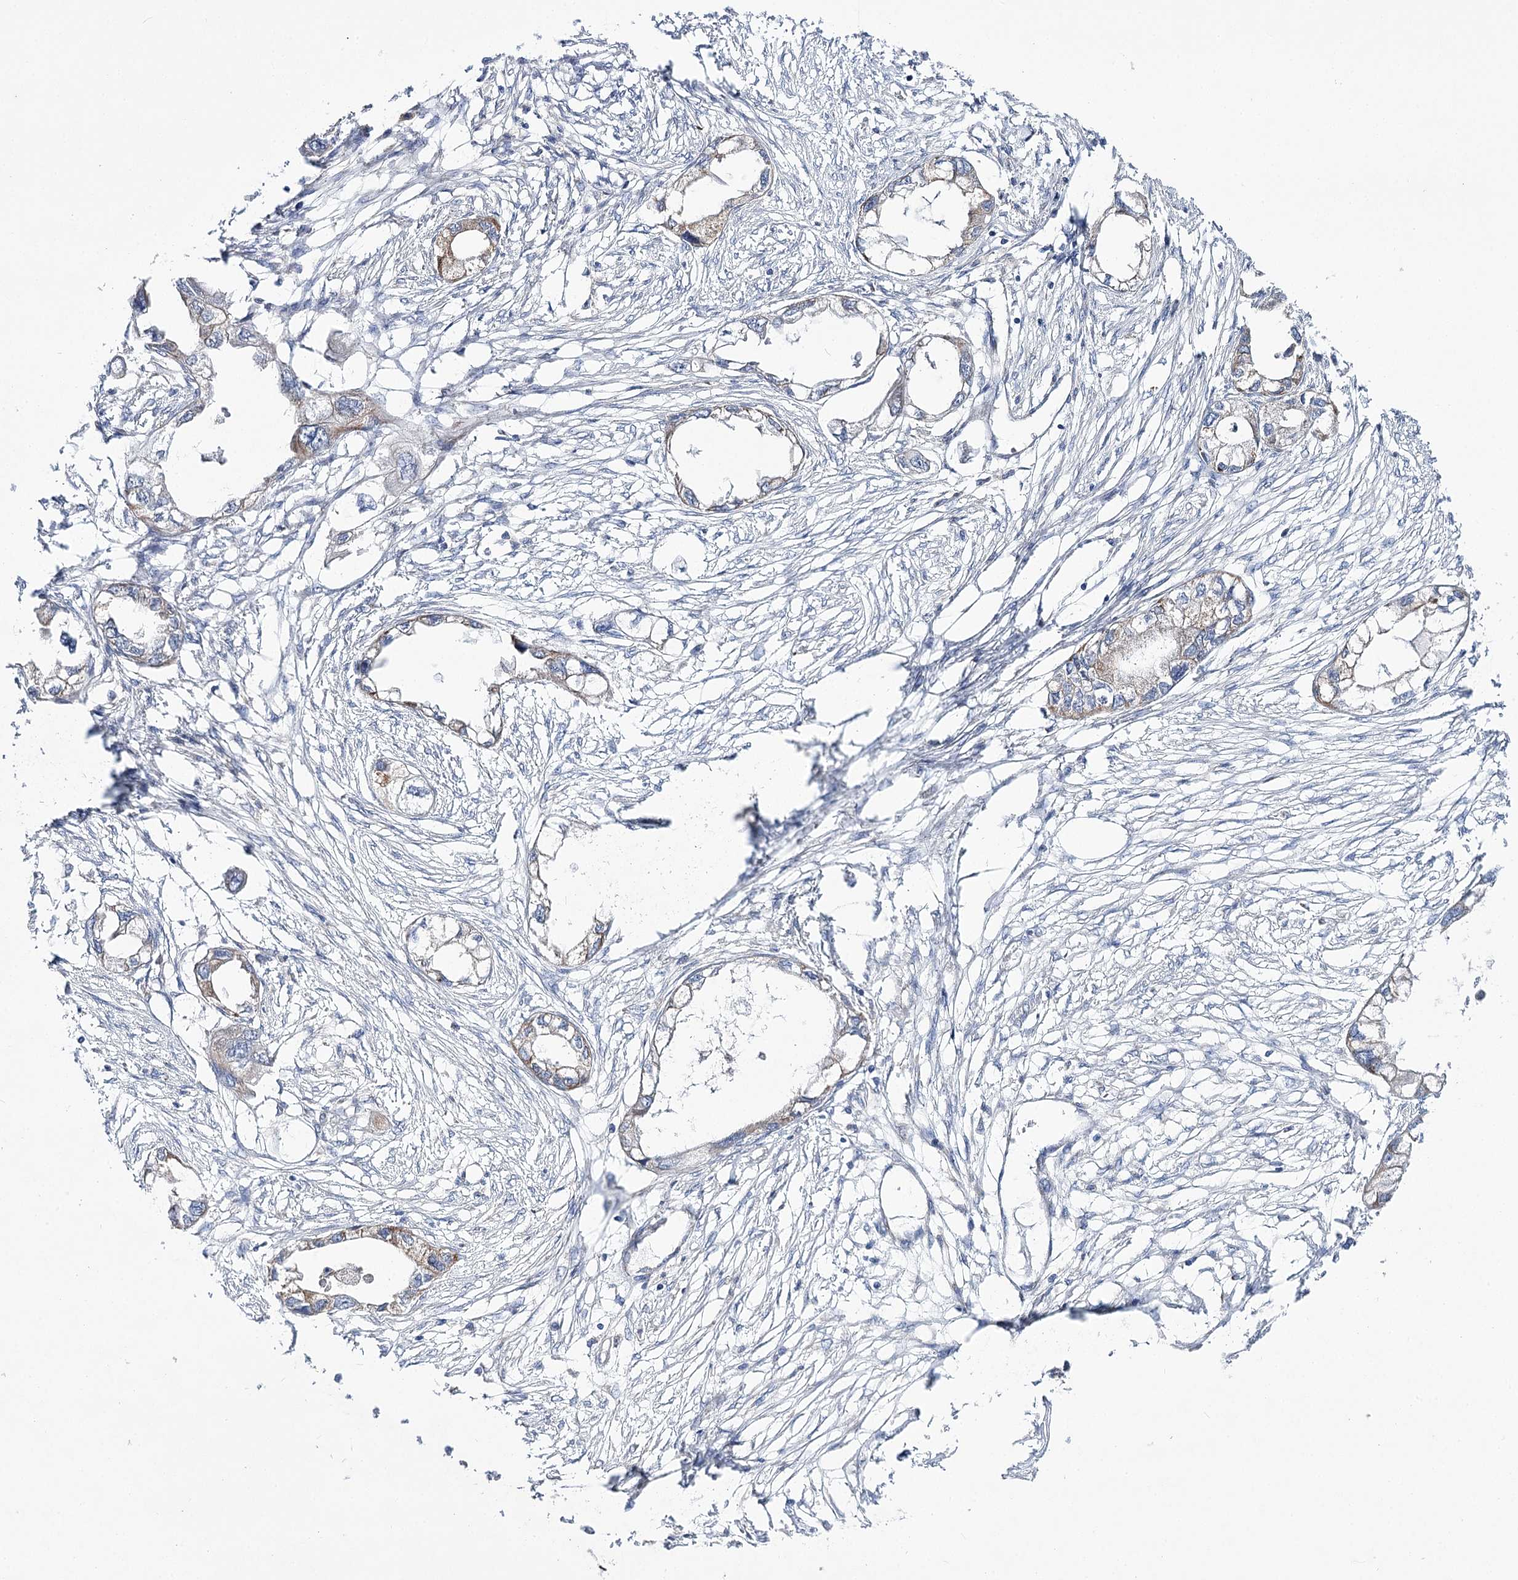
{"staining": {"intensity": "weak", "quantity": "25%-75%", "location": "cytoplasmic/membranous"}, "tissue": "endometrial cancer", "cell_type": "Tumor cells", "image_type": "cancer", "snomed": [{"axis": "morphology", "description": "Adenocarcinoma, NOS"}, {"axis": "morphology", "description": "Adenocarcinoma, metastatic, NOS"}, {"axis": "topography", "description": "Adipose tissue"}, {"axis": "topography", "description": "Endometrium"}], "caption": "Protein expression analysis of endometrial cancer (adenocarcinoma) reveals weak cytoplasmic/membranous positivity in approximately 25%-75% of tumor cells.", "gene": "AURKC", "patient": {"sex": "female", "age": 67}}